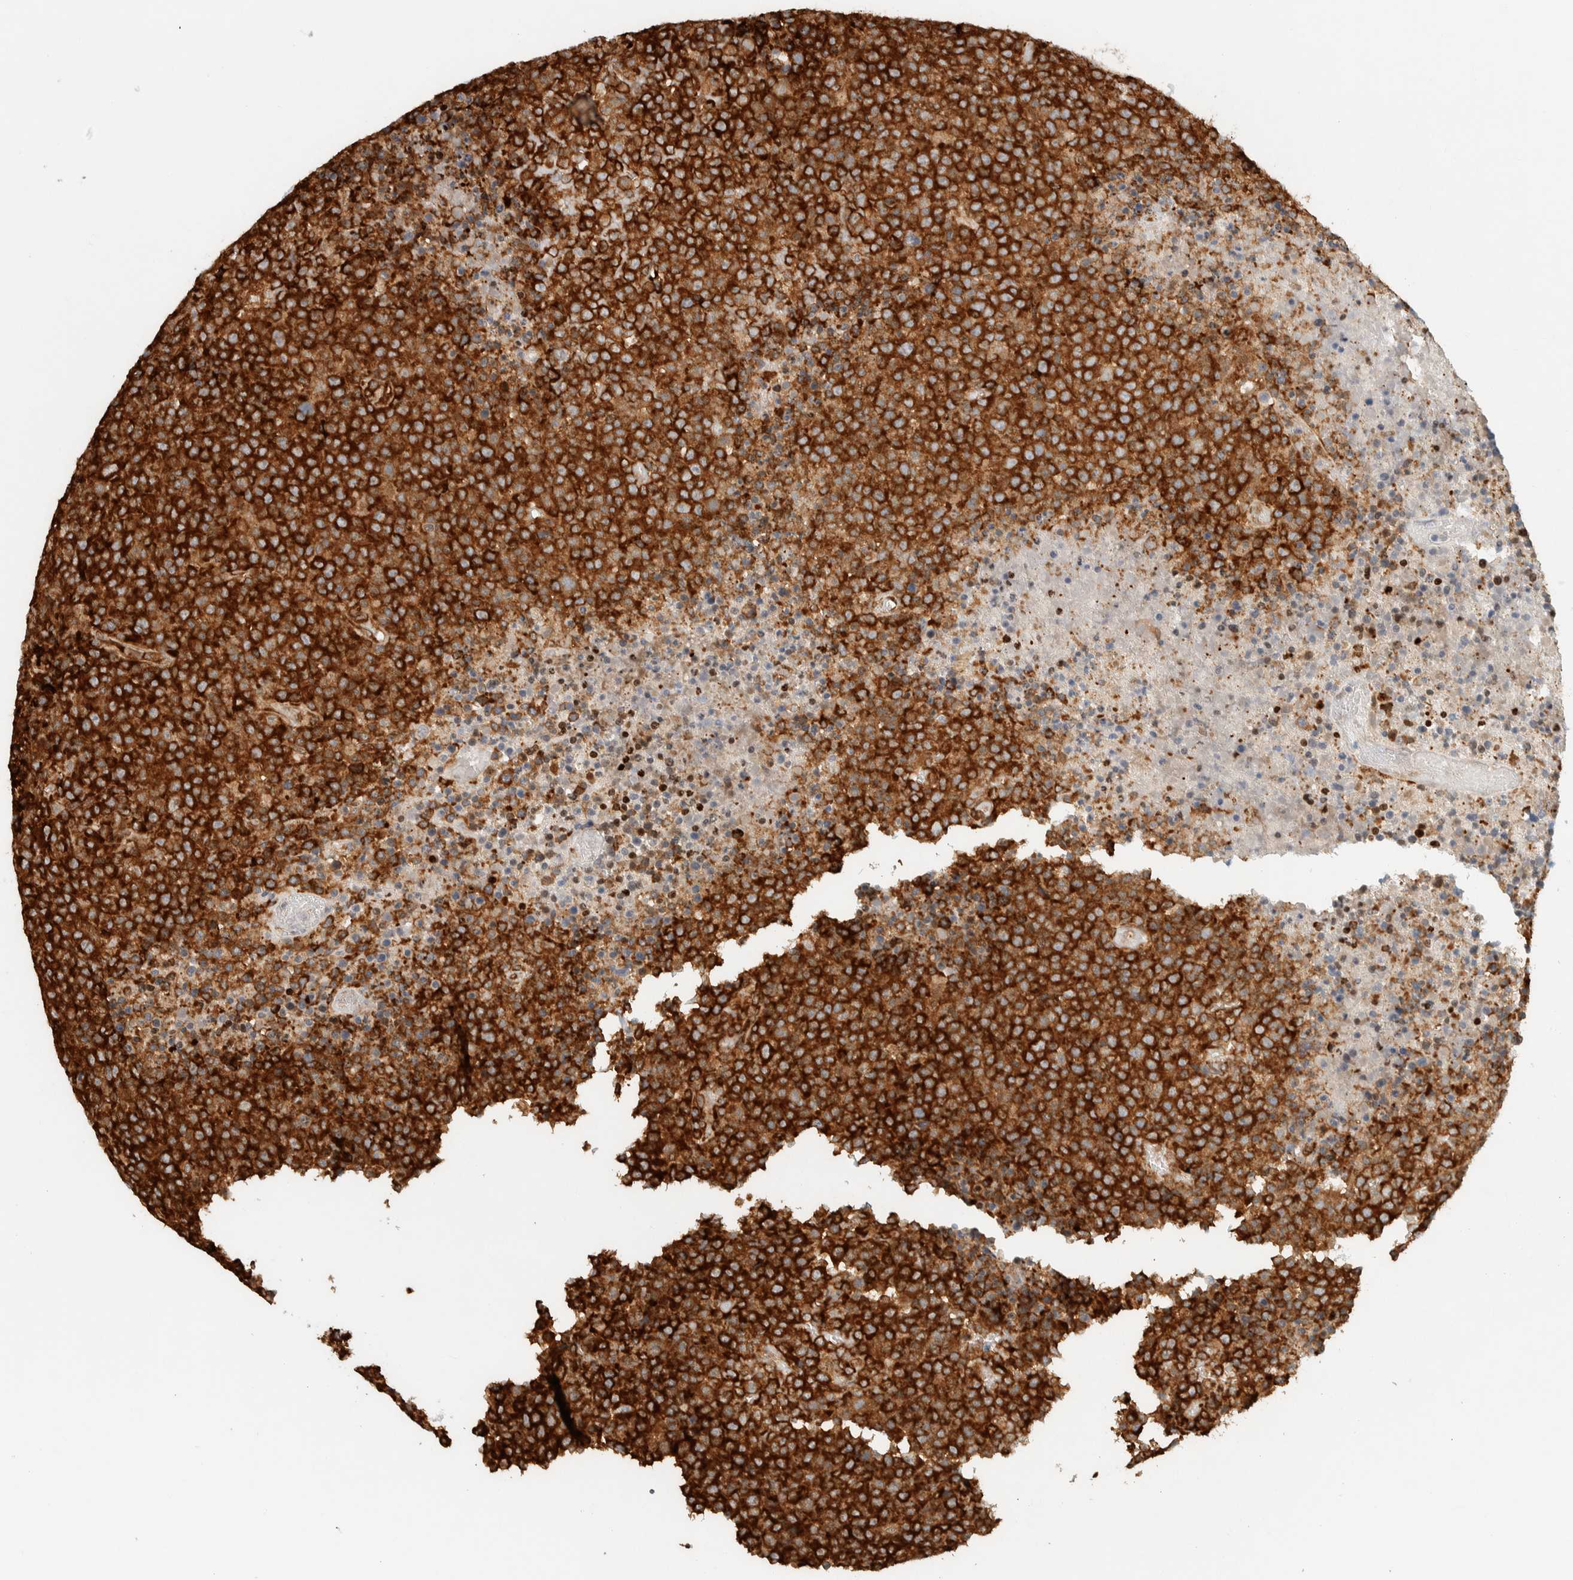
{"staining": {"intensity": "strong", "quantity": ">75%", "location": "cytoplasmic/membranous"}, "tissue": "lymphoma", "cell_type": "Tumor cells", "image_type": "cancer", "snomed": [{"axis": "morphology", "description": "Malignant lymphoma, non-Hodgkin's type, High grade"}, {"axis": "topography", "description": "Lymph node"}], "caption": "Human high-grade malignant lymphoma, non-Hodgkin's type stained for a protein (brown) exhibits strong cytoplasmic/membranous positive expression in approximately >75% of tumor cells.", "gene": "LLGL2", "patient": {"sex": "male", "age": 13}}